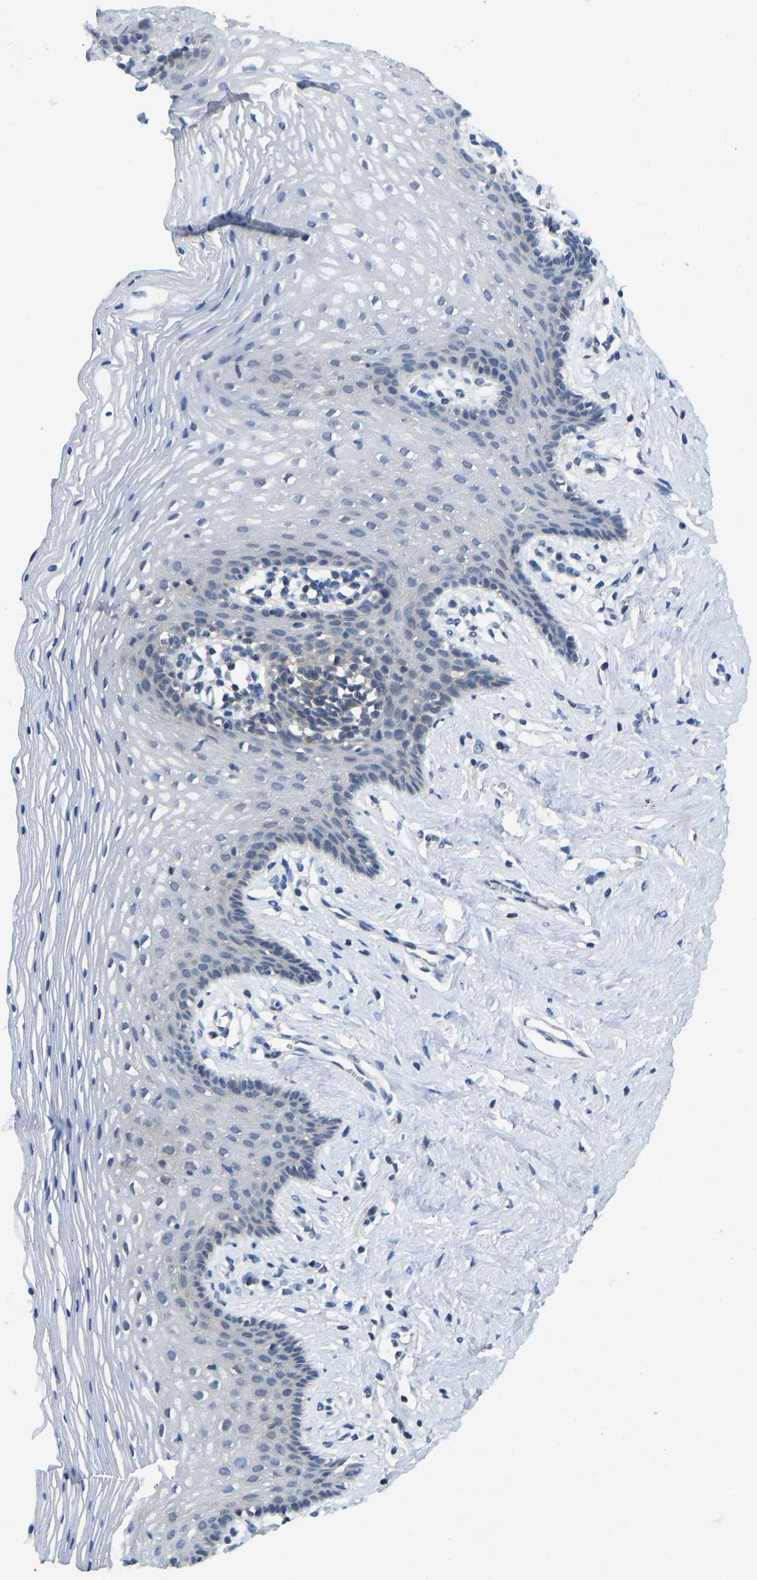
{"staining": {"intensity": "weak", "quantity": "<25%", "location": "cytoplasmic/membranous"}, "tissue": "vagina", "cell_type": "Squamous epithelial cells", "image_type": "normal", "snomed": [{"axis": "morphology", "description": "Normal tissue, NOS"}, {"axis": "topography", "description": "Vagina"}], "caption": "The image demonstrates no staining of squamous epithelial cells in normal vagina.", "gene": "NDRG3", "patient": {"sex": "female", "age": 32}}